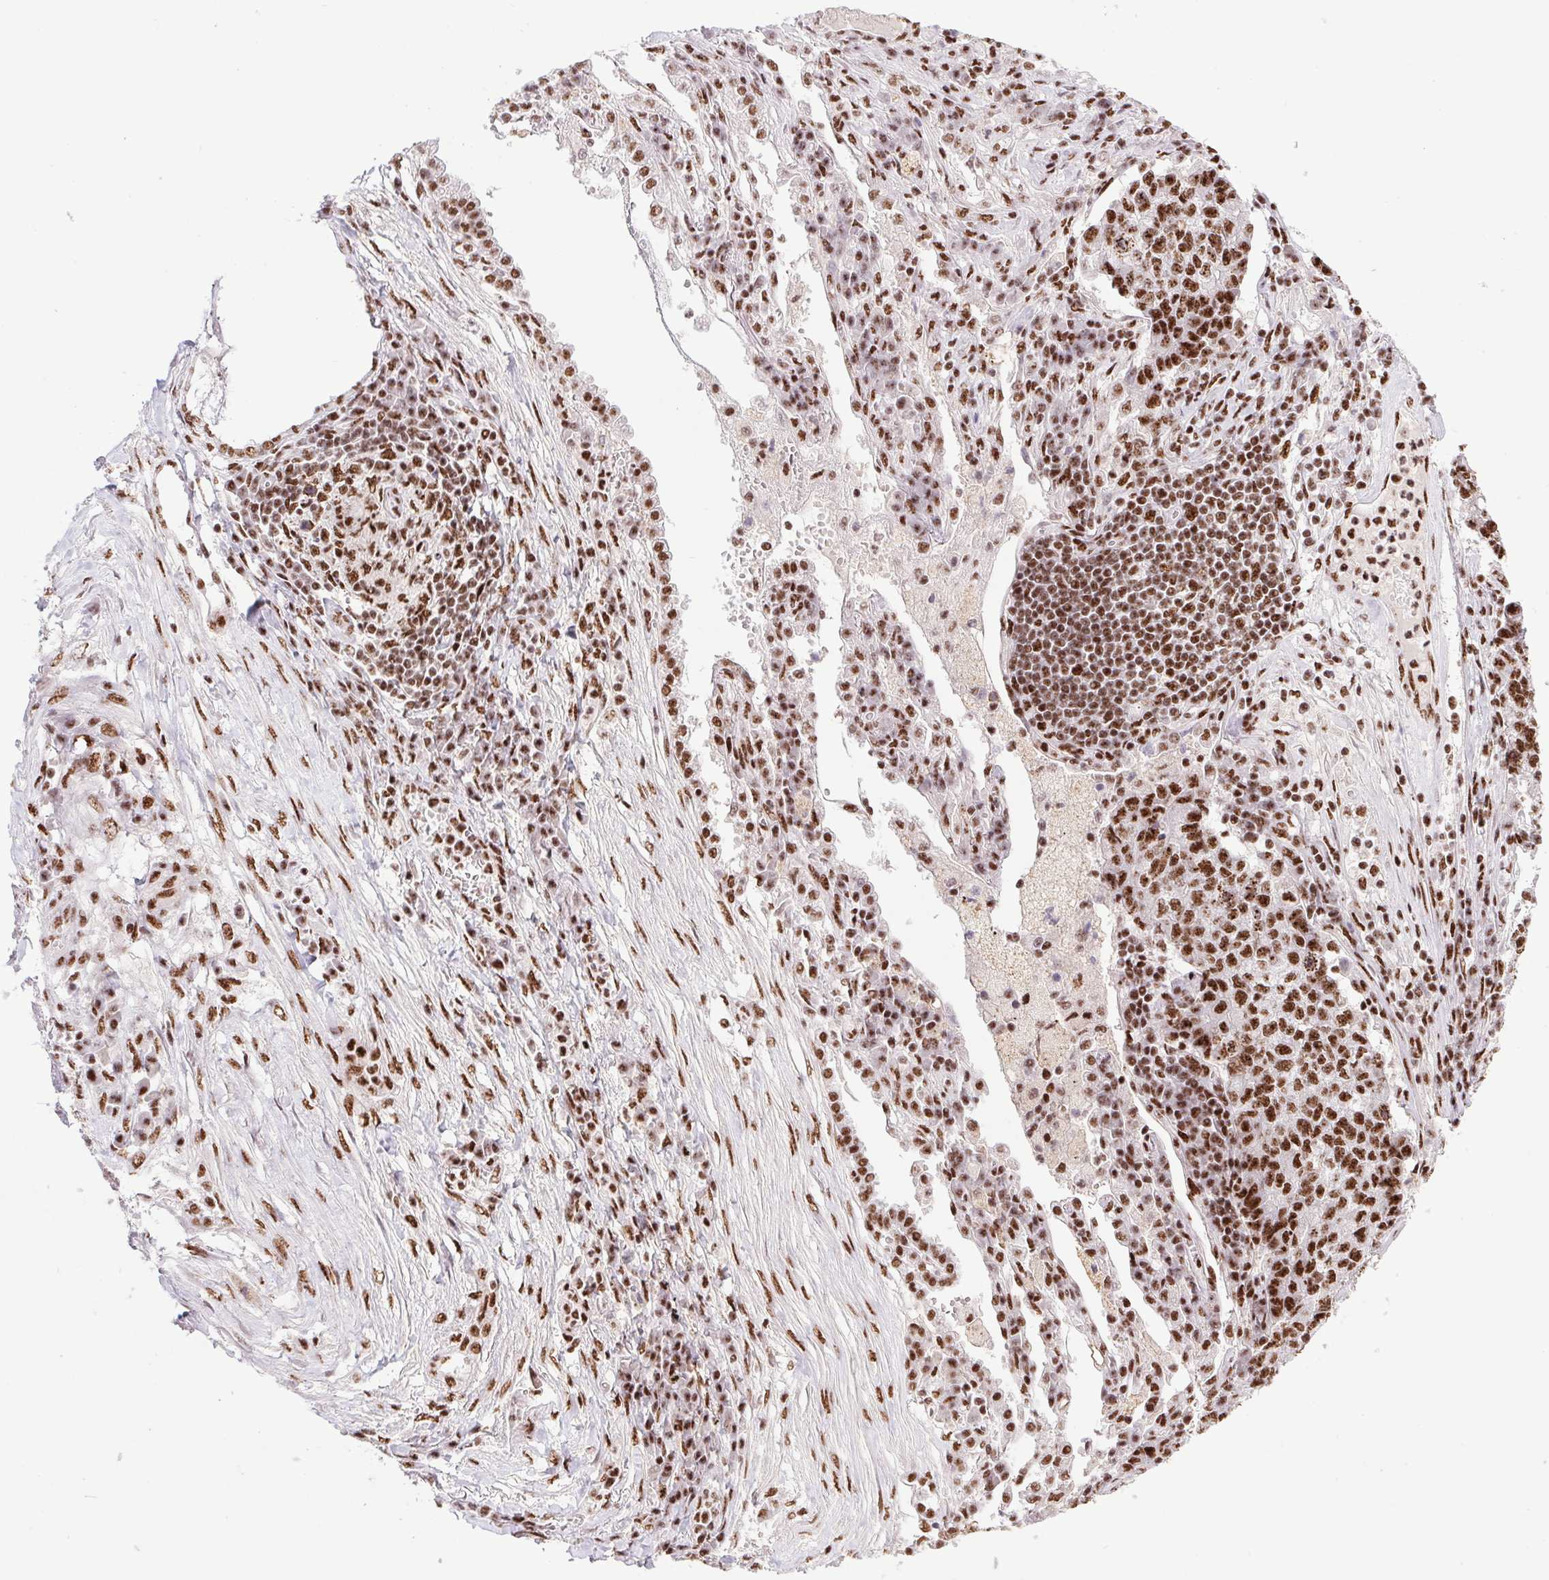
{"staining": {"intensity": "strong", "quantity": ">75%", "location": "nuclear"}, "tissue": "lung cancer", "cell_type": "Tumor cells", "image_type": "cancer", "snomed": [{"axis": "morphology", "description": "Adenocarcinoma, NOS"}, {"axis": "topography", "description": "Lung"}], "caption": "Lung cancer (adenocarcinoma) tissue exhibits strong nuclear staining in approximately >75% of tumor cells, visualized by immunohistochemistry.", "gene": "LDLRAD4", "patient": {"sex": "male", "age": 57}}